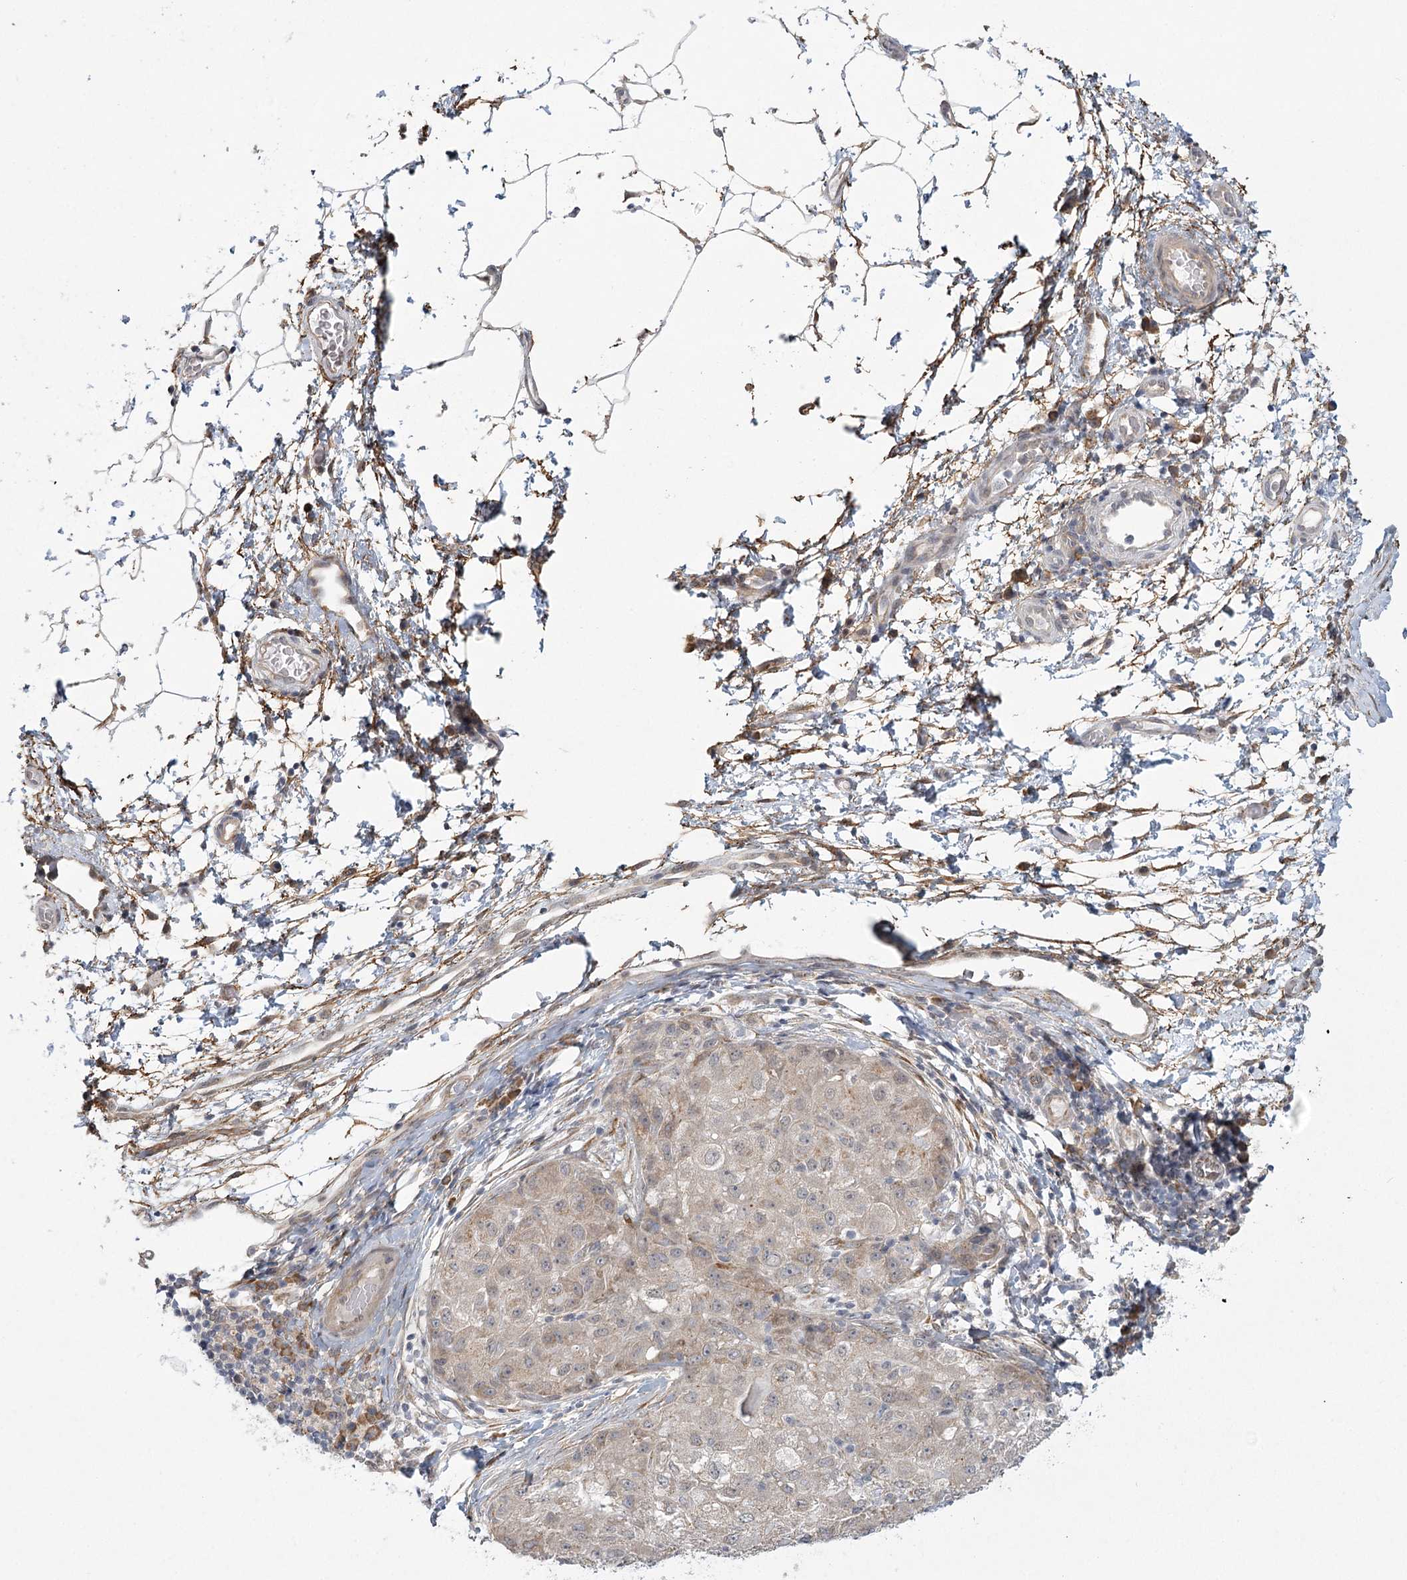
{"staining": {"intensity": "weak", "quantity": "<25%", "location": "cytoplasmic/membranous"}, "tissue": "liver cancer", "cell_type": "Tumor cells", "image_type": "cancer", "snomed": [{"axis": "morphology", "description": "Carcinoma, Hepatocellular, NOS"}, {"axis": "topography", "description": "Liver"}], "caption": "Tumor cells show no significant staining in liver cancer (hepatocellular carcinoma).", "gene": "MED28", "patient": {"sex": "male", "age": 80}}